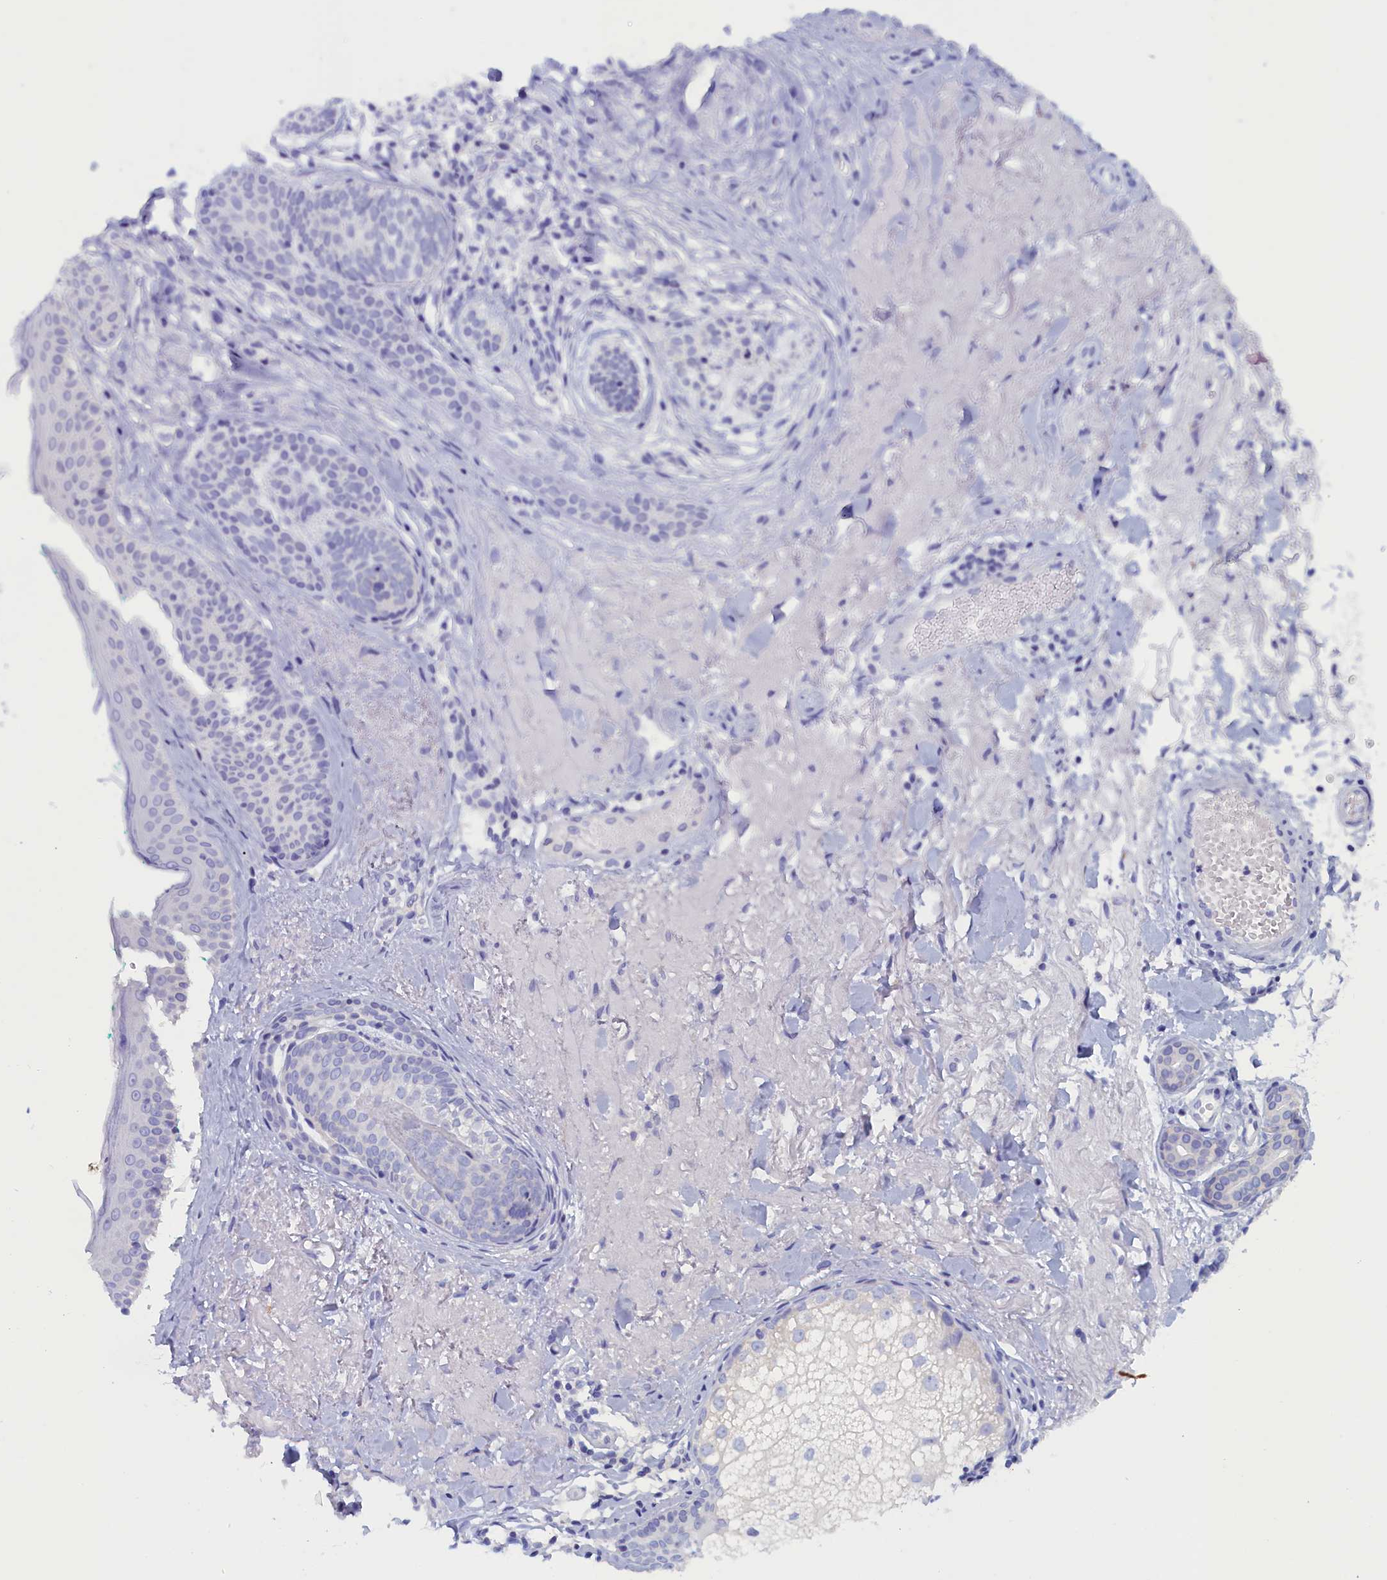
{"staining": {"intensity": "negative", "quantity": "none", "location": "none"}, "tissue": "skin cancer", "cell_type": "Tumor cells", "image_type": "cancer", "snomed": [{"axis": "morphology", "description": "Basal cell carcinoma"}, {"axis": "topography", "description": "Skin"}], "caption": "Tumor cells show no significant staining in skin basal cell carcinoma.", "gene": "ANKRD2", "patient": {"sex": "male", "age": 71}}